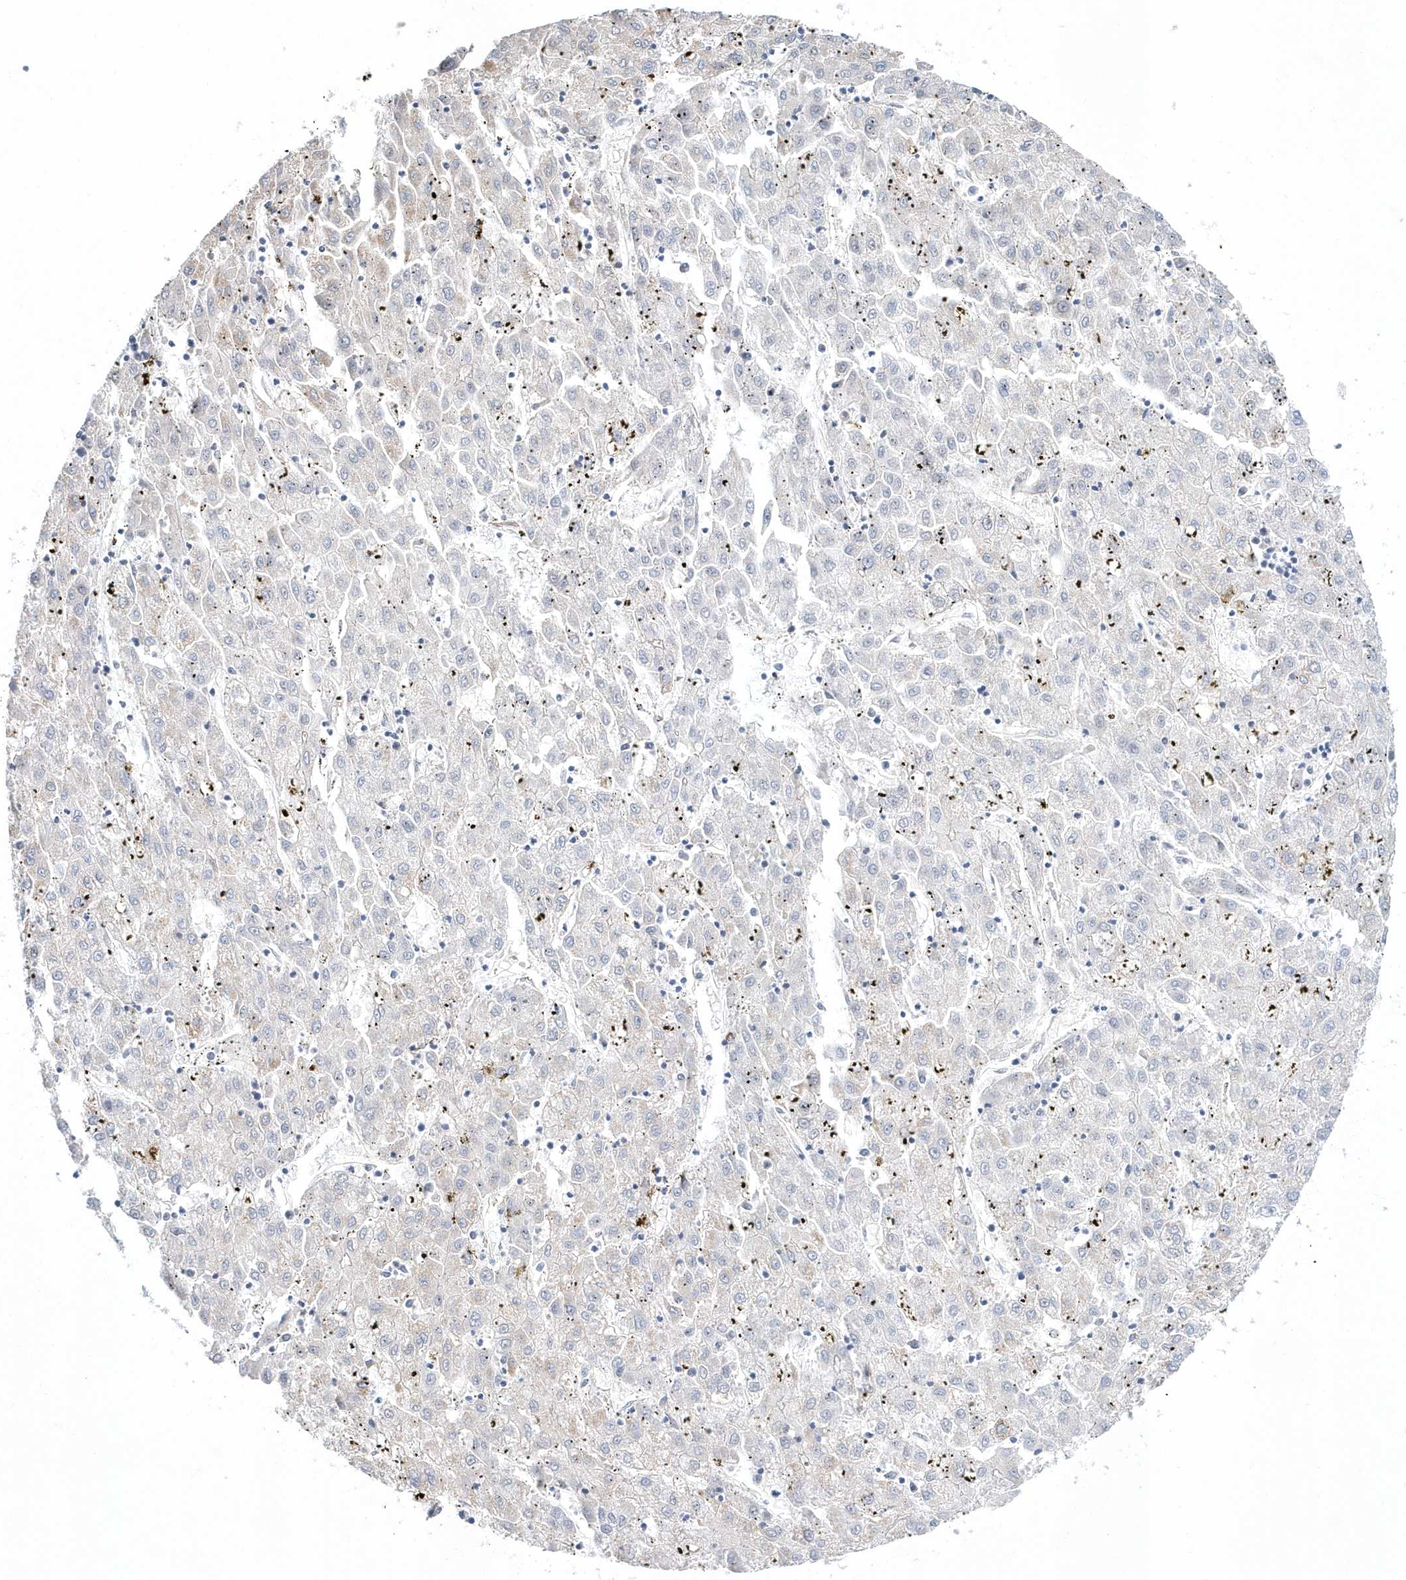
{"staining": {"intensity": "negative", "quantity": "none", "location": "none"}, "tissue": "liver cancer", "cell_type": "Tumor cells", "image_type": "cancer", "snomed": [{"axis": "morphology", "description": "Carcinoma, Hepatocellular, NOS"}, {"axis": "topography", "description": "Liver"}], "caption": "Liver cancer (hepatocellular carcinoma) stained for a protein using immunohistochemistry demonstrates no staining tumor cells.", "gene": "BDH2", "patient": {"sex": "male", "age": 72}}